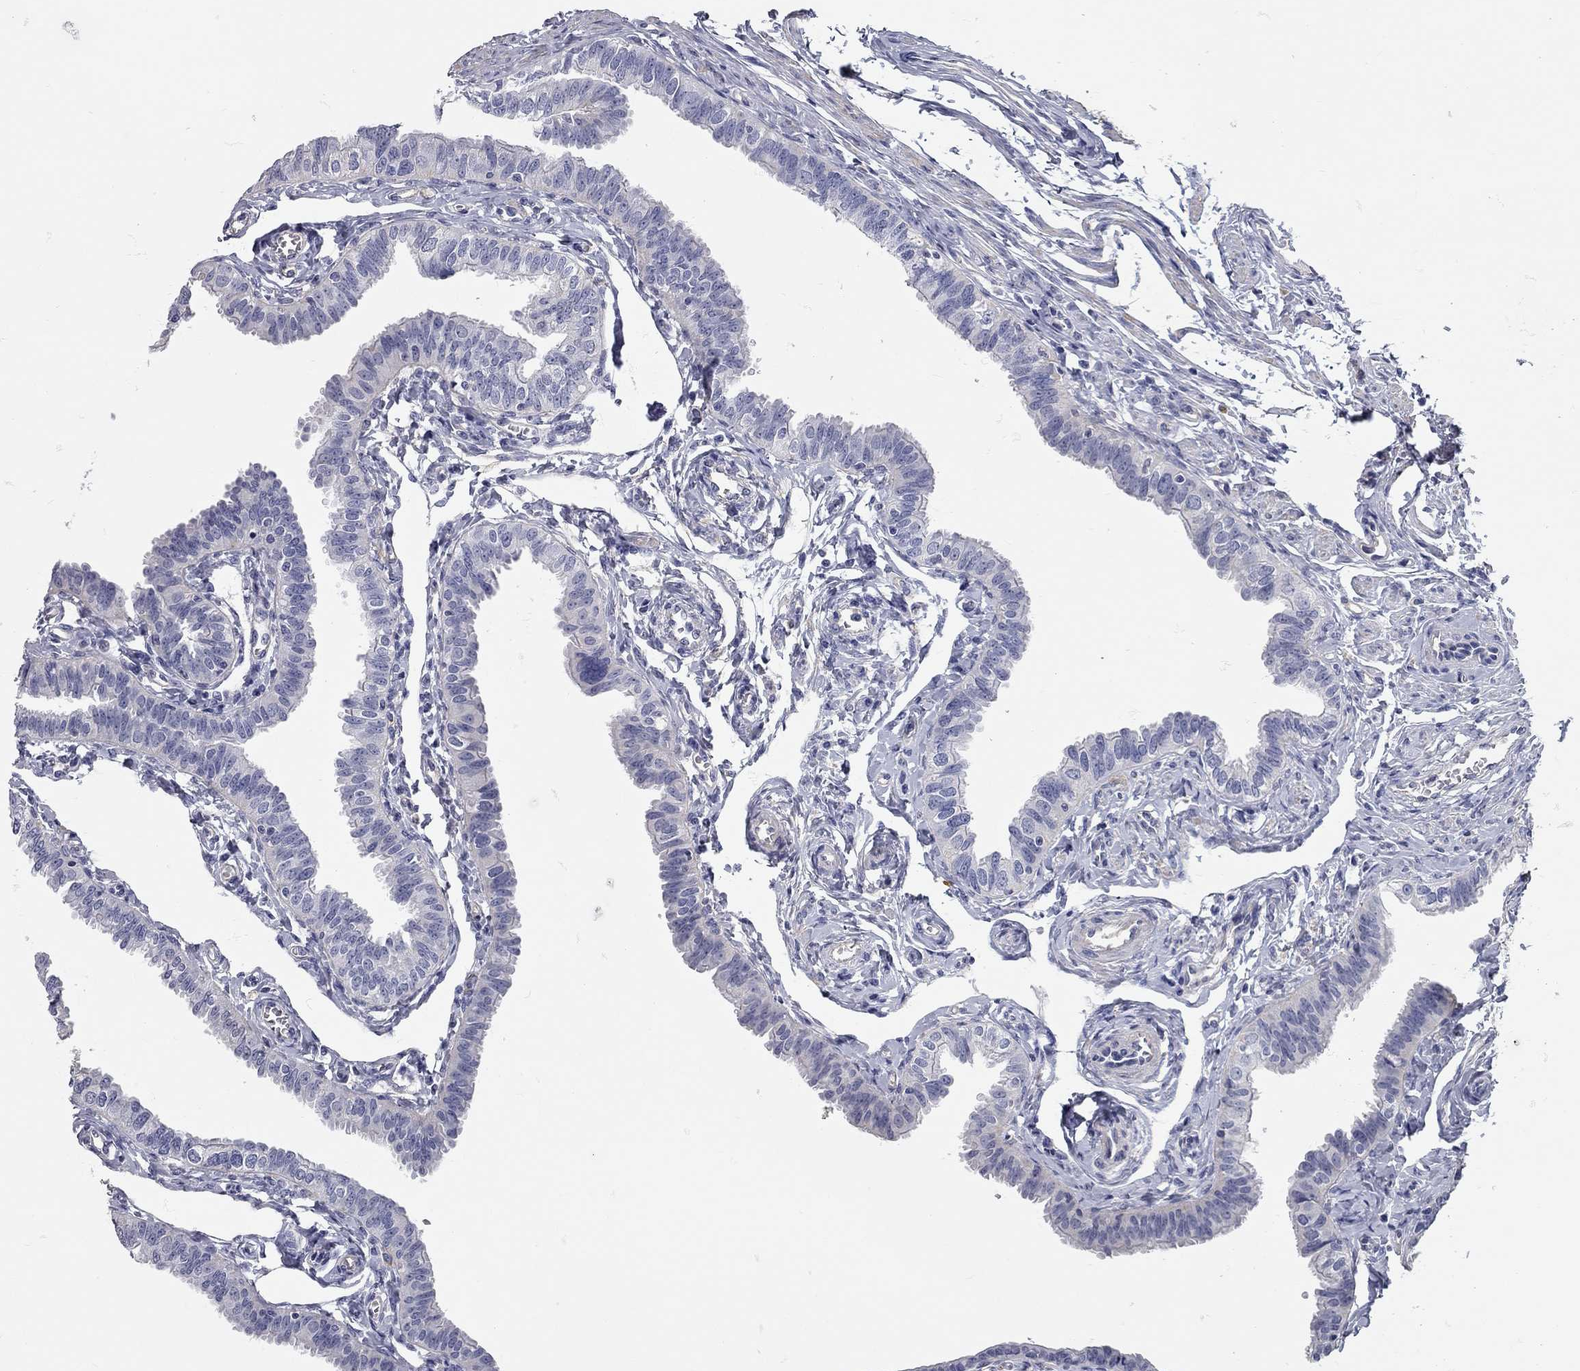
{"staining": {"intensity": "negative", "quantity": "none", "location": "none"}, "tissue": "fallopian tube", "cell_type": "Glandular cells", "image_type": "normal", "snomed": [{"axis": "morphology", "description": "Normal tissue, NOS"}, {"axis": "topography", "description": "Fallopian tube"}], "caption": "A photomicrograph of fallopian tube stained for a protein exhibits no brown staining in glandular cells. (DAB IHC with hematoxylin counter stain).", "gene": "C10orf90", "patient": {"sex": "female", "age": 54}}